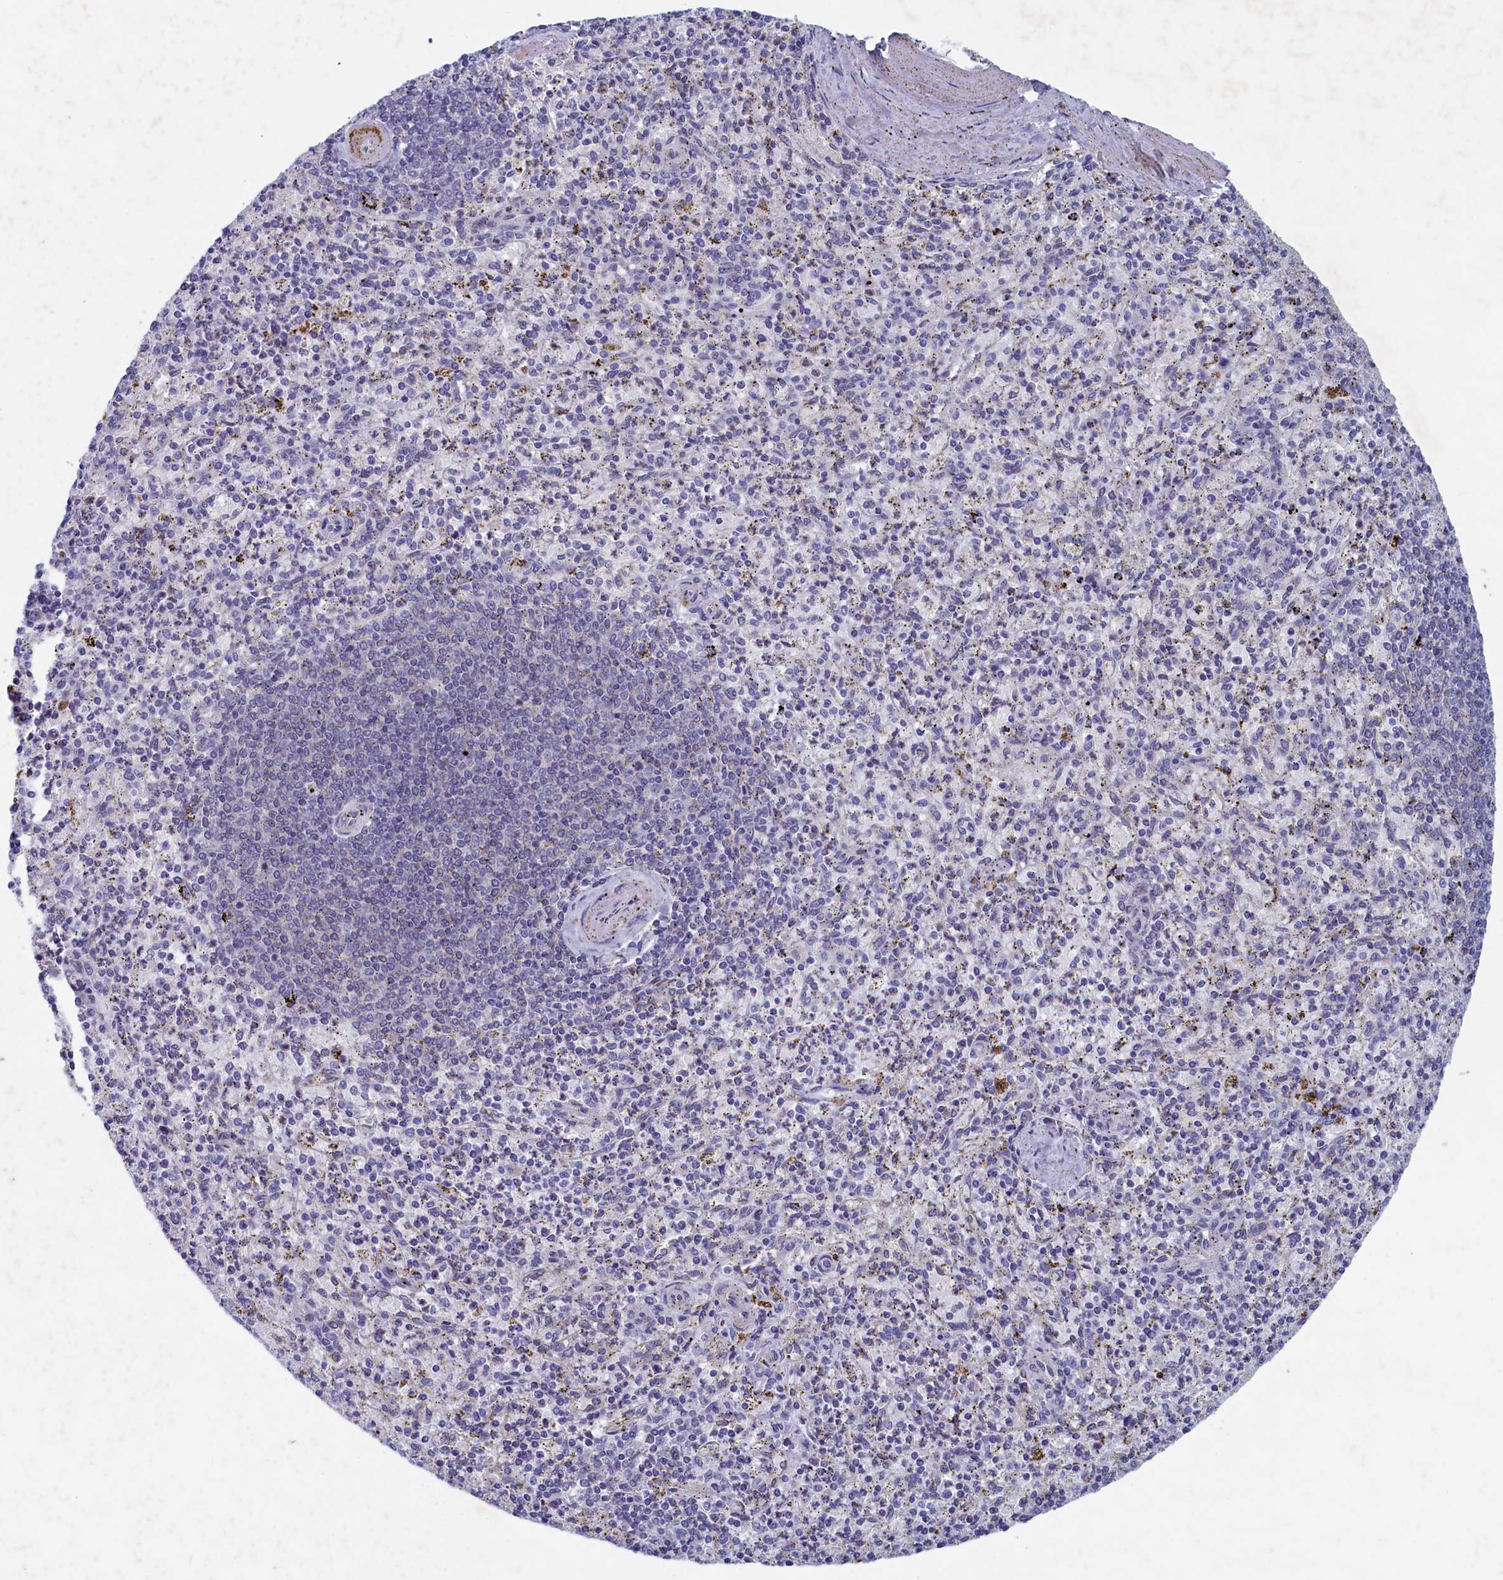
{"staining": {"intensity": "negative", "quantity": "none", "location": "none"}, "tissue": "spleen", "cell_type": "Cells in red pulp", "image_type": "normal", "snomed": [{"axis": "morphology", "description": "Normal tissue, NOS"}, {"axis": "topography", "description": "Spleen"}], "caption": "Immunohistochemistry image of normal spleen: human spleen stained with DAB (3,3'-diaminobenzidine) exhibits no significant protein staining in cells in red pulp.", "gene": "WDR76", "patient": {"sex": "male", "age": 72}}